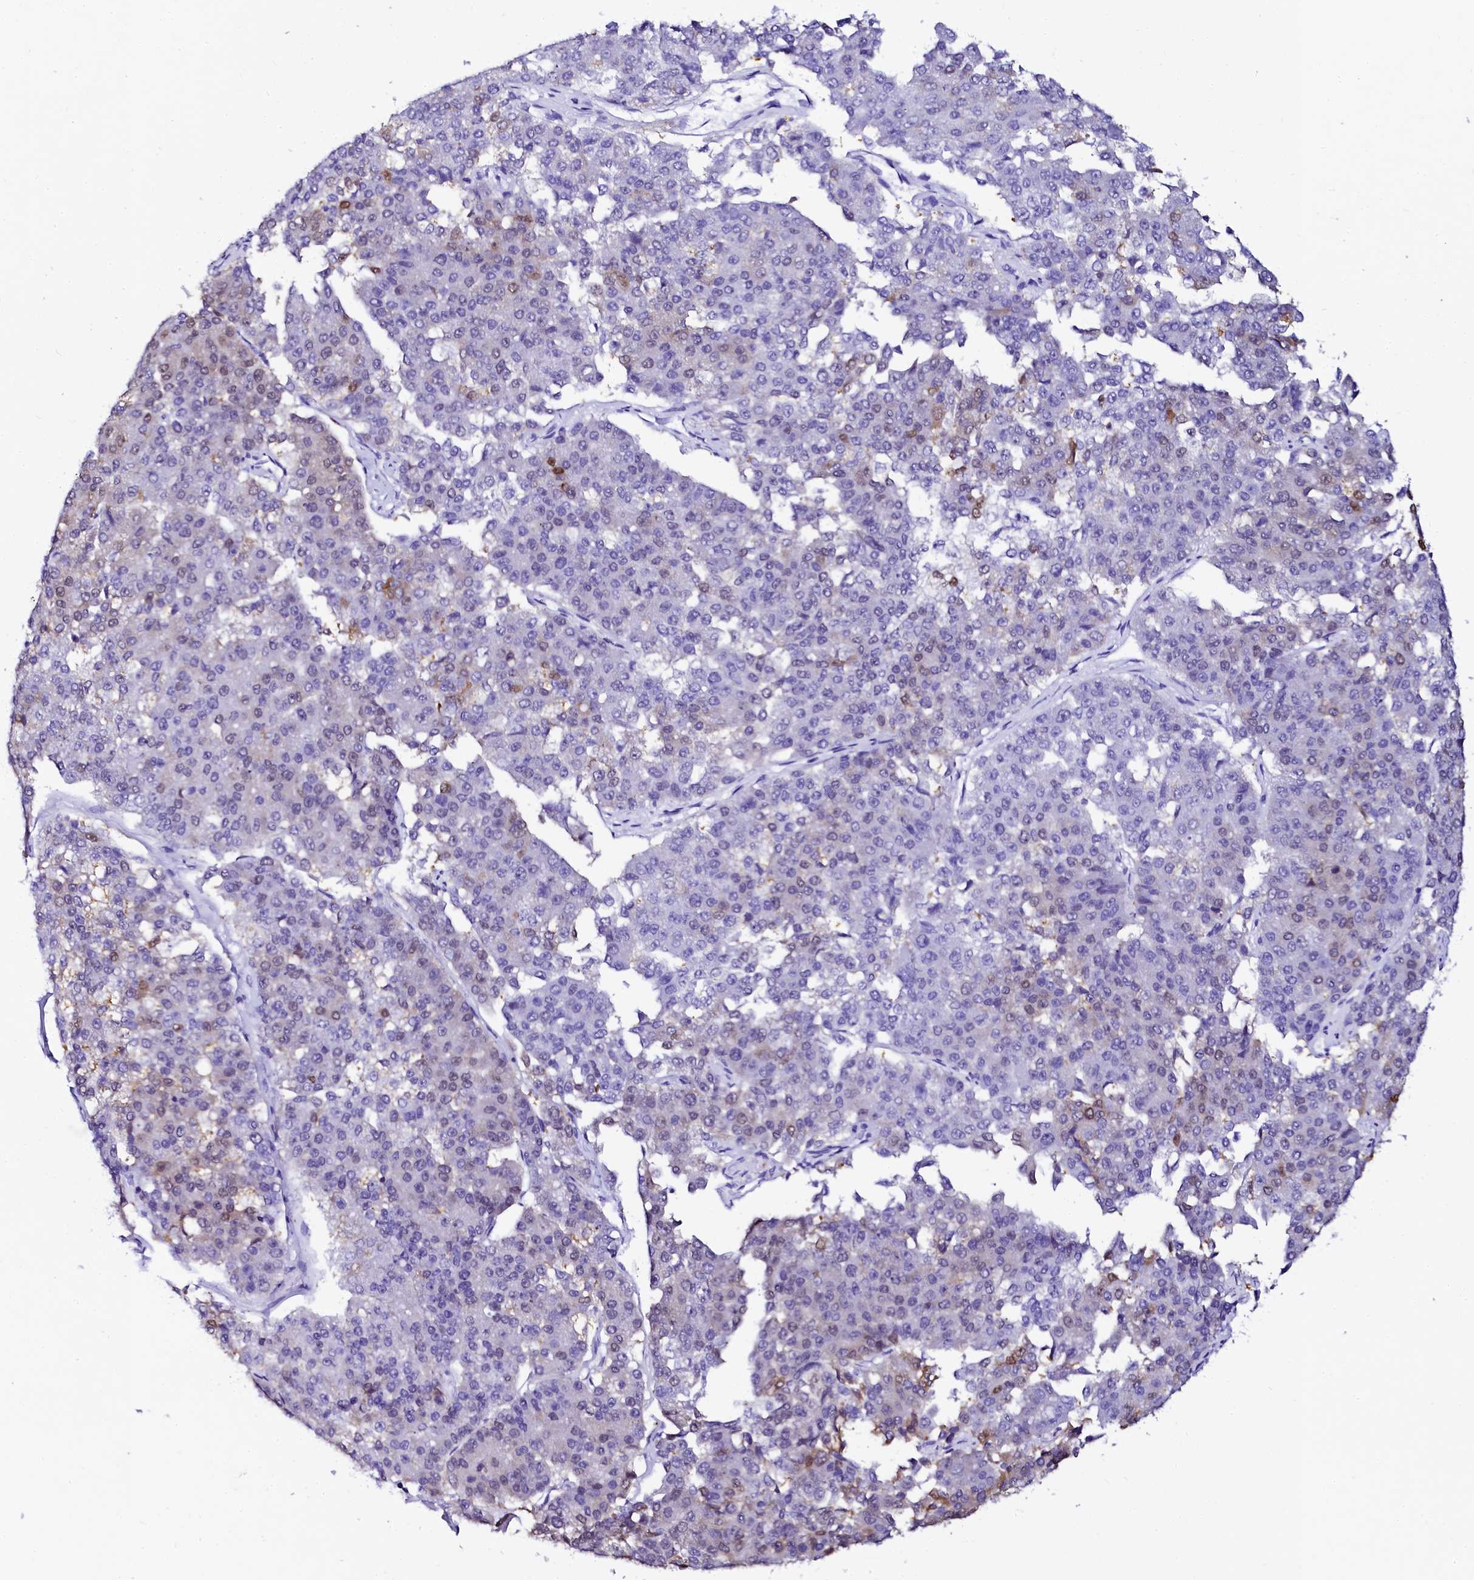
{"staining": {"intensity": "weak", "quantity": "<25%", "location": "cytoplasmic/membranous,nuclear"}, "tissue": "pancreatic cancer", "cell_type": "Tumor cells", "image_type": "cancer", "snomed": [{"axis": "morphology", "description": "Adenocarcinoma, NOS"}, {"axis": "topography", "description": "Pancreas"}], "caption": "An immunohistochemistry micrograph of adenocarcinoma (pancreatic) is shown. There is no staining in tumor cells of adenocarcinoma (pancreatic).", "gene": "SORD", "patient": {"sex": "male", "age": 50}}